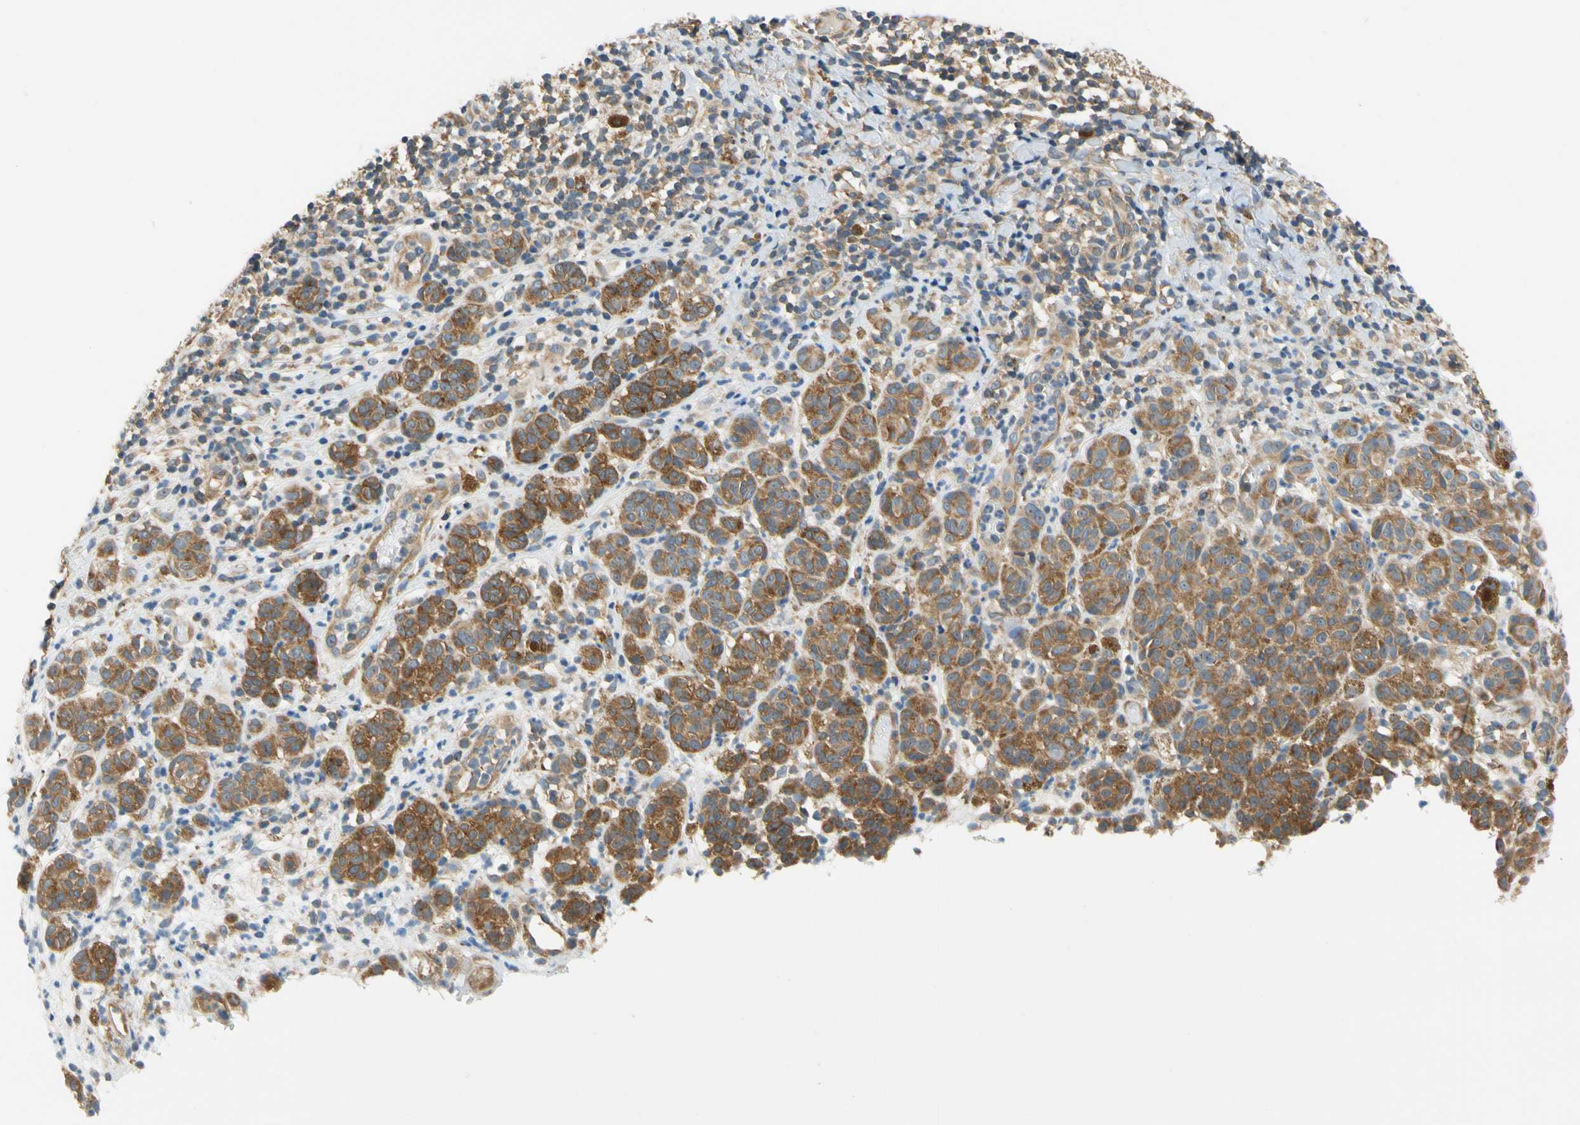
{"staining": {"intensity": "moderate", "quantity": ">75%", "location": "cytoplasmic/membranous"}, "tissue": "melanoma", "cell_type": "Tumor cells", "image_type": "cancer", "snomed": [{"axis": "morphology", "description": "Malignant melanoma, NOS"}, {"axis": "topography", "description": "Skin"}], "caption": "The image reveals staining of malignant melanoma, revealing moderate cytoplasmic/membranous protein staining (brown color) within tumor cells.", "gene": "LRRC47", "patient": {"sex": "male", "age": 64}}